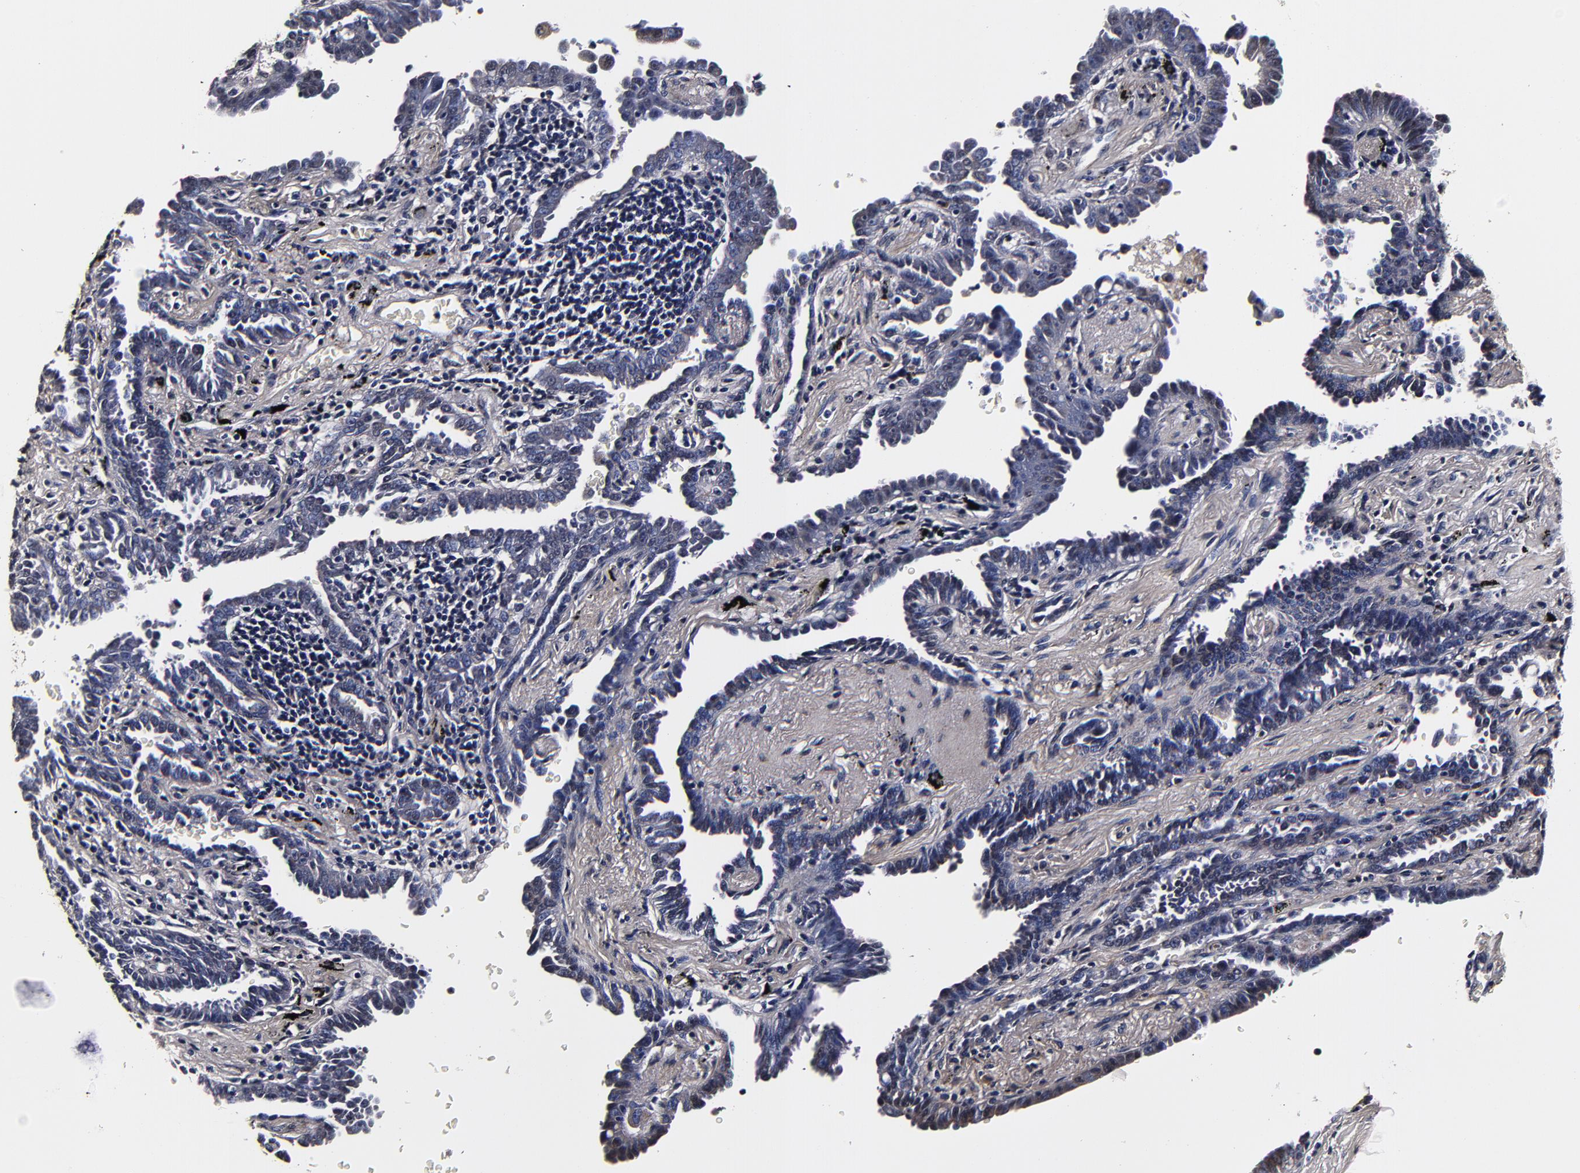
{"staining": {"intensity": "weak", "quantity": ">75%", "location": "cytoplasmic/membranous"}, "tissue": "lung cancer", "cell_type": "Tumor cells", "image_type": "cancer", "snomed": [{"axis": "morphology", "description": "Adenocarcinoma, NOS"}, {"axis": "topography", "description": "Lung"}], "caption": "Immunohistochemistry (DAB) staining of human lung adenocarcinoma shows weak cytoplasmic/membranous protein positivity in about >75% of tumor cells.", "gene": "MMP15", "patient": {"sex": "female", "age": 64}}